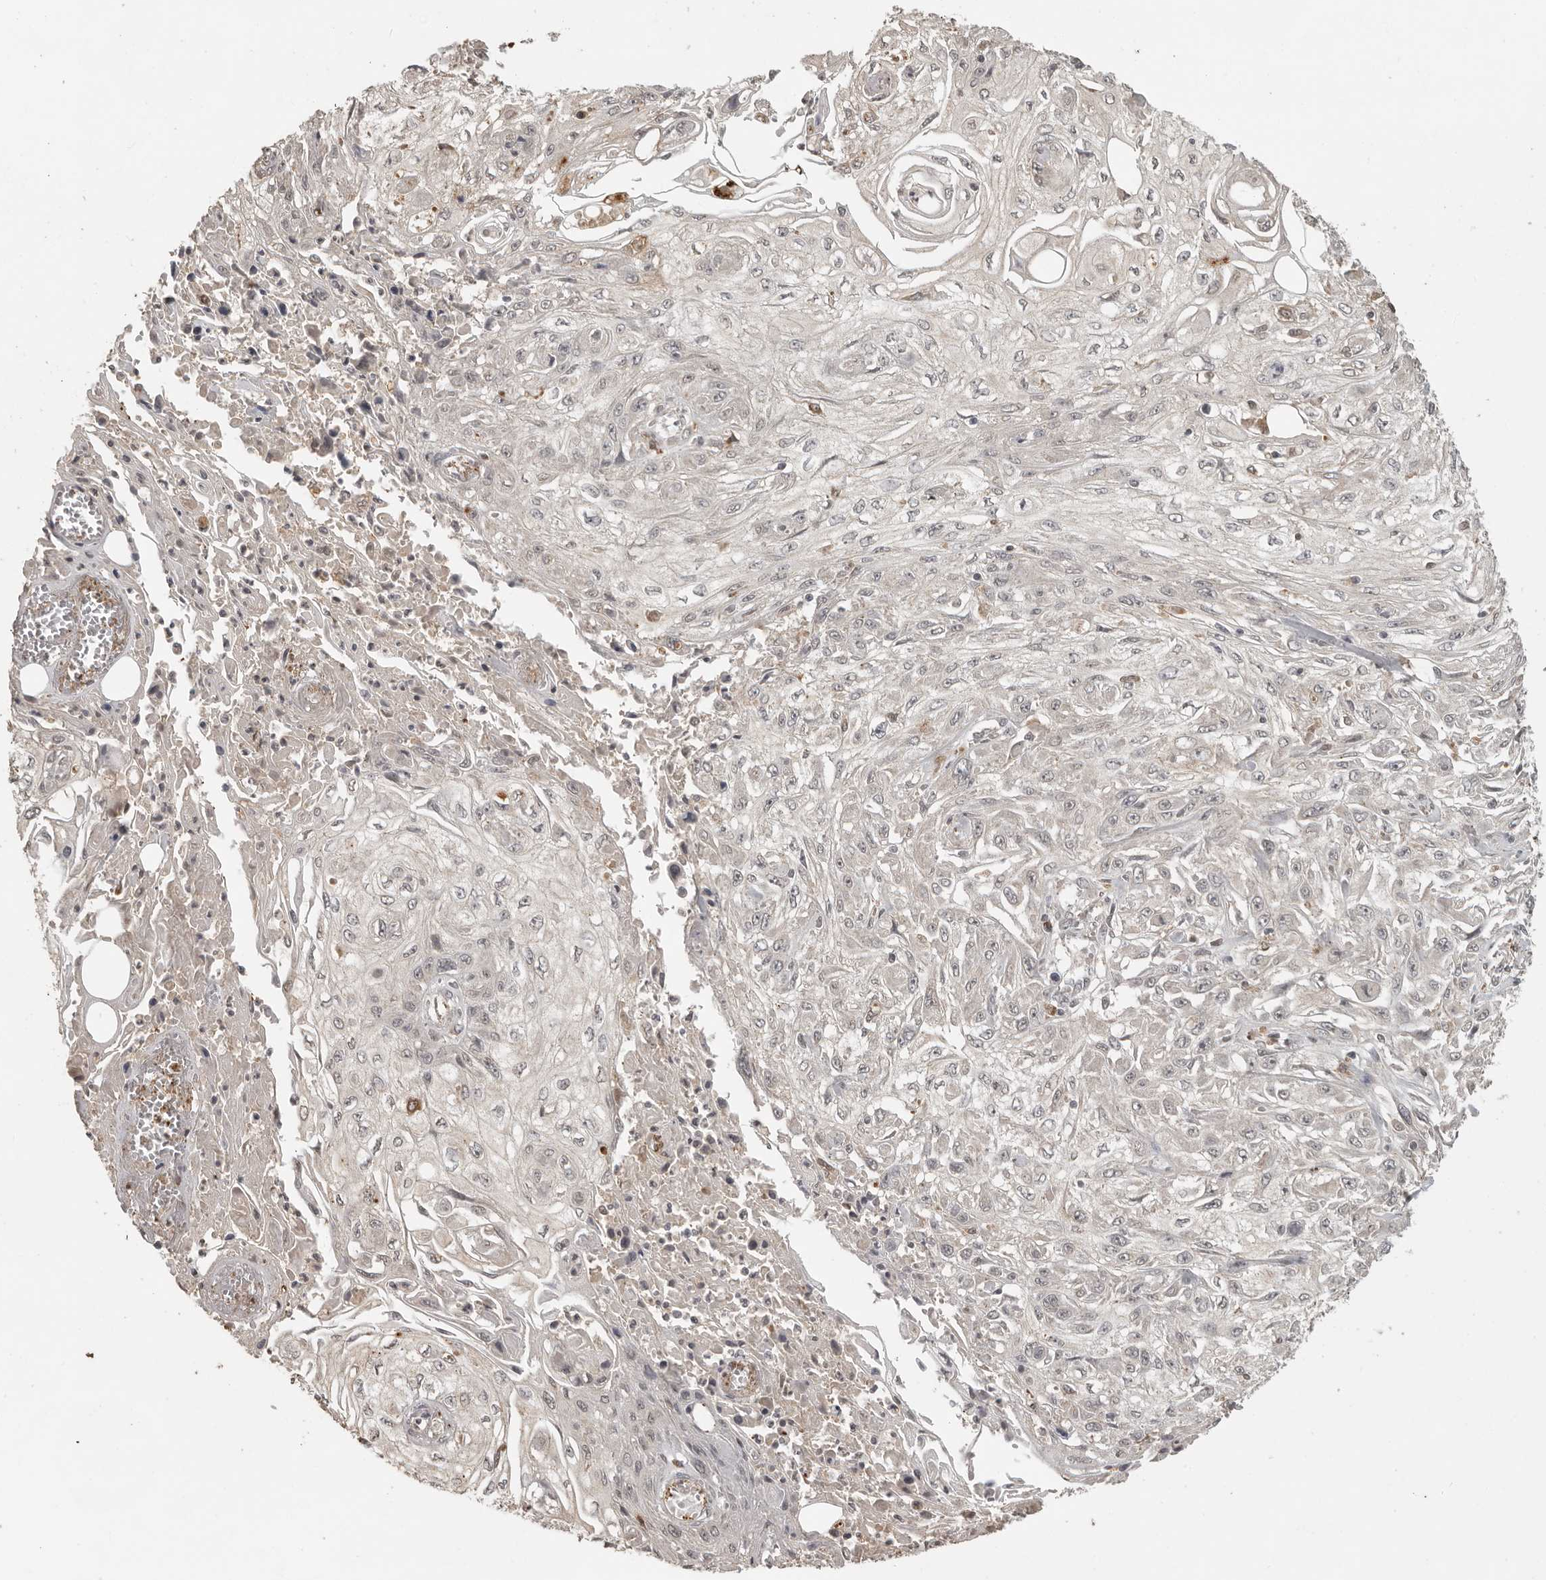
{"staining": {"intensity": "negative", "quantity": "none", "location": "none"}, "tissue": "skin cancer", "cell_type": "Tumor cells", "image_type": "cancer", "snomed": [{"axis": "morphology", "description": "Squamous cell carcinoma, NOS"}, {"axis": "morphology", "description": "Squamous cell carcinoma, metastatic, NOS"}, {"axis": "topography", "description": "Skin"}, {"axis": "topography", "description": "Lymph node"}], "caption": "The immunohistochemistry histopathology image has no significant expression in tumor cells of skin cancer tissue.", "gene": "CTF1", "patient": {"sex": "male", "age": 75}}